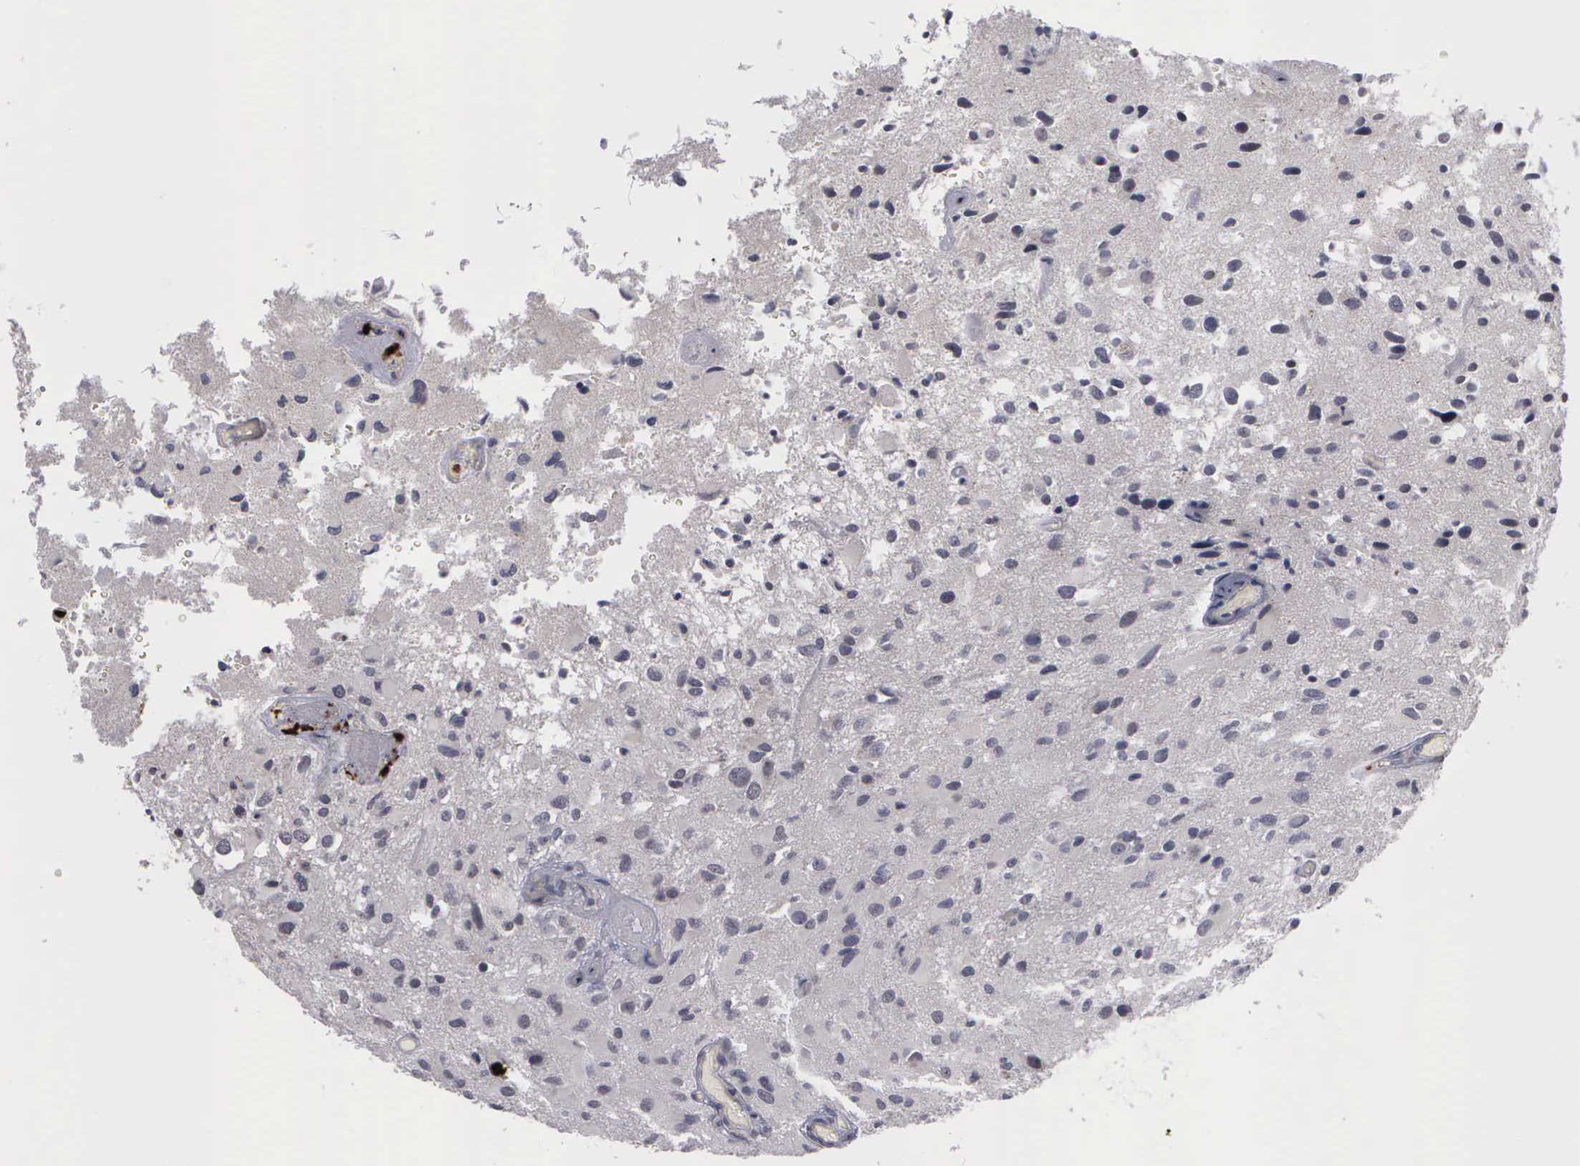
{"staining": {"intensity": "negative", "quantity": "none", "location": "none"}, "tissue": "glioma", "cell_type": "Tumor cells", "image_type": "cancer", "snomed": [{"axis": "morphology", "description": "Glioma, malignant, High grade"}, {"axis": "topography", "description": "Brain"}], "caption": "Tumor cells show no significant positivity in glioma.", "gene": "MMP9", "patient": {"sex": "male", "age": 69}}